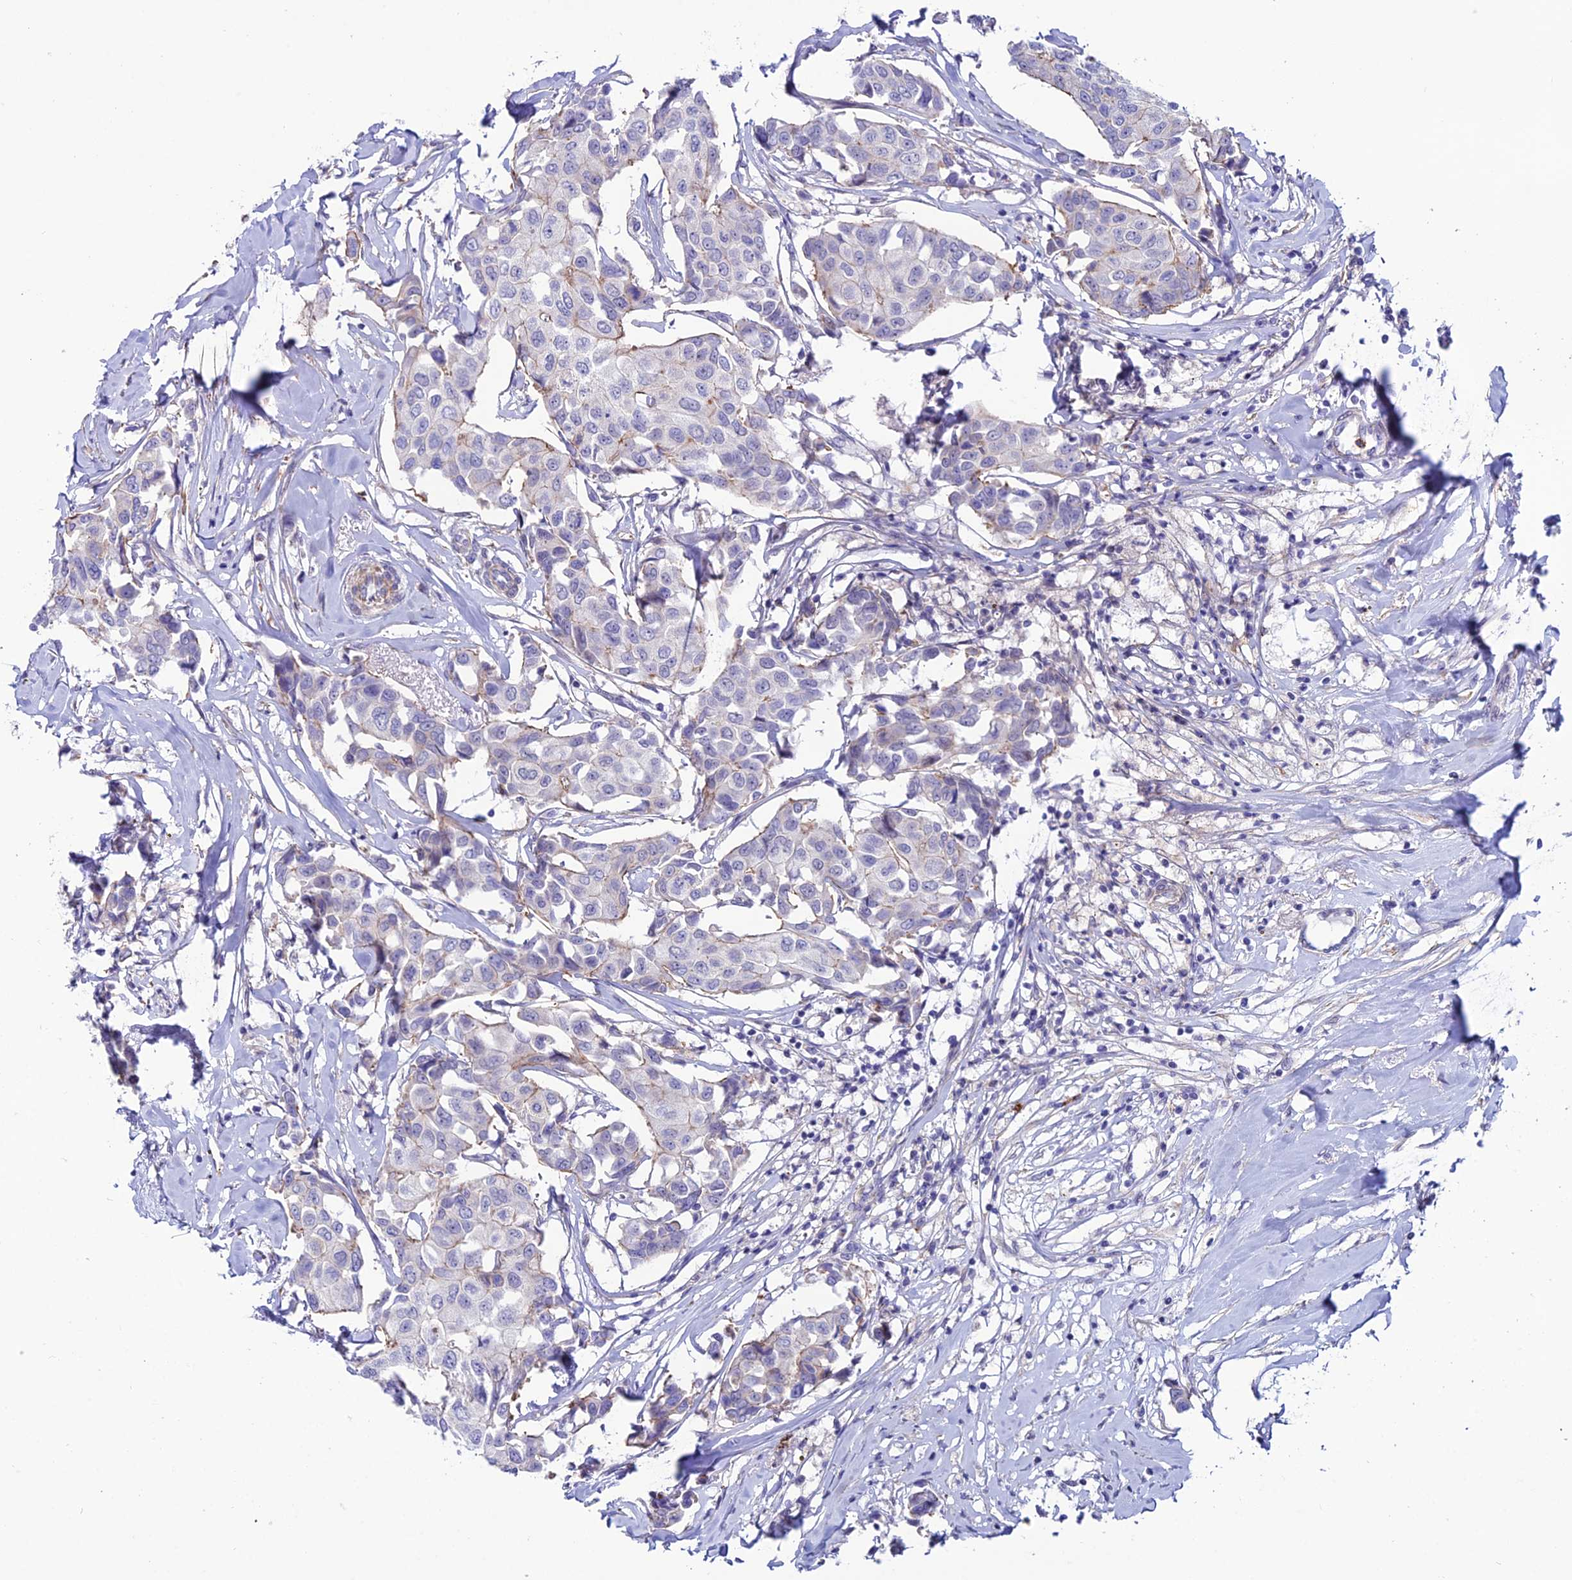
{"staining": {"intensity": "negative", "quantity": "none", "location": "none"}, "tissue": "breast cancer", "cell_type": "Tumor cells", "image_type": "cancer", "snomed": [{"axis": "morphology", "description": "Duct carcinoma"}, {"axis": "topography", "description": "Breast"}], "caption": "An immunohistochemistry histopathology image of invasive ductal carcinoma (breast) is shown. There is no staining in tumor cells of invasive ductal carcinoma (breast).", "gene": "COL6A6", "patient": {"sex": "female", "age": 80}}